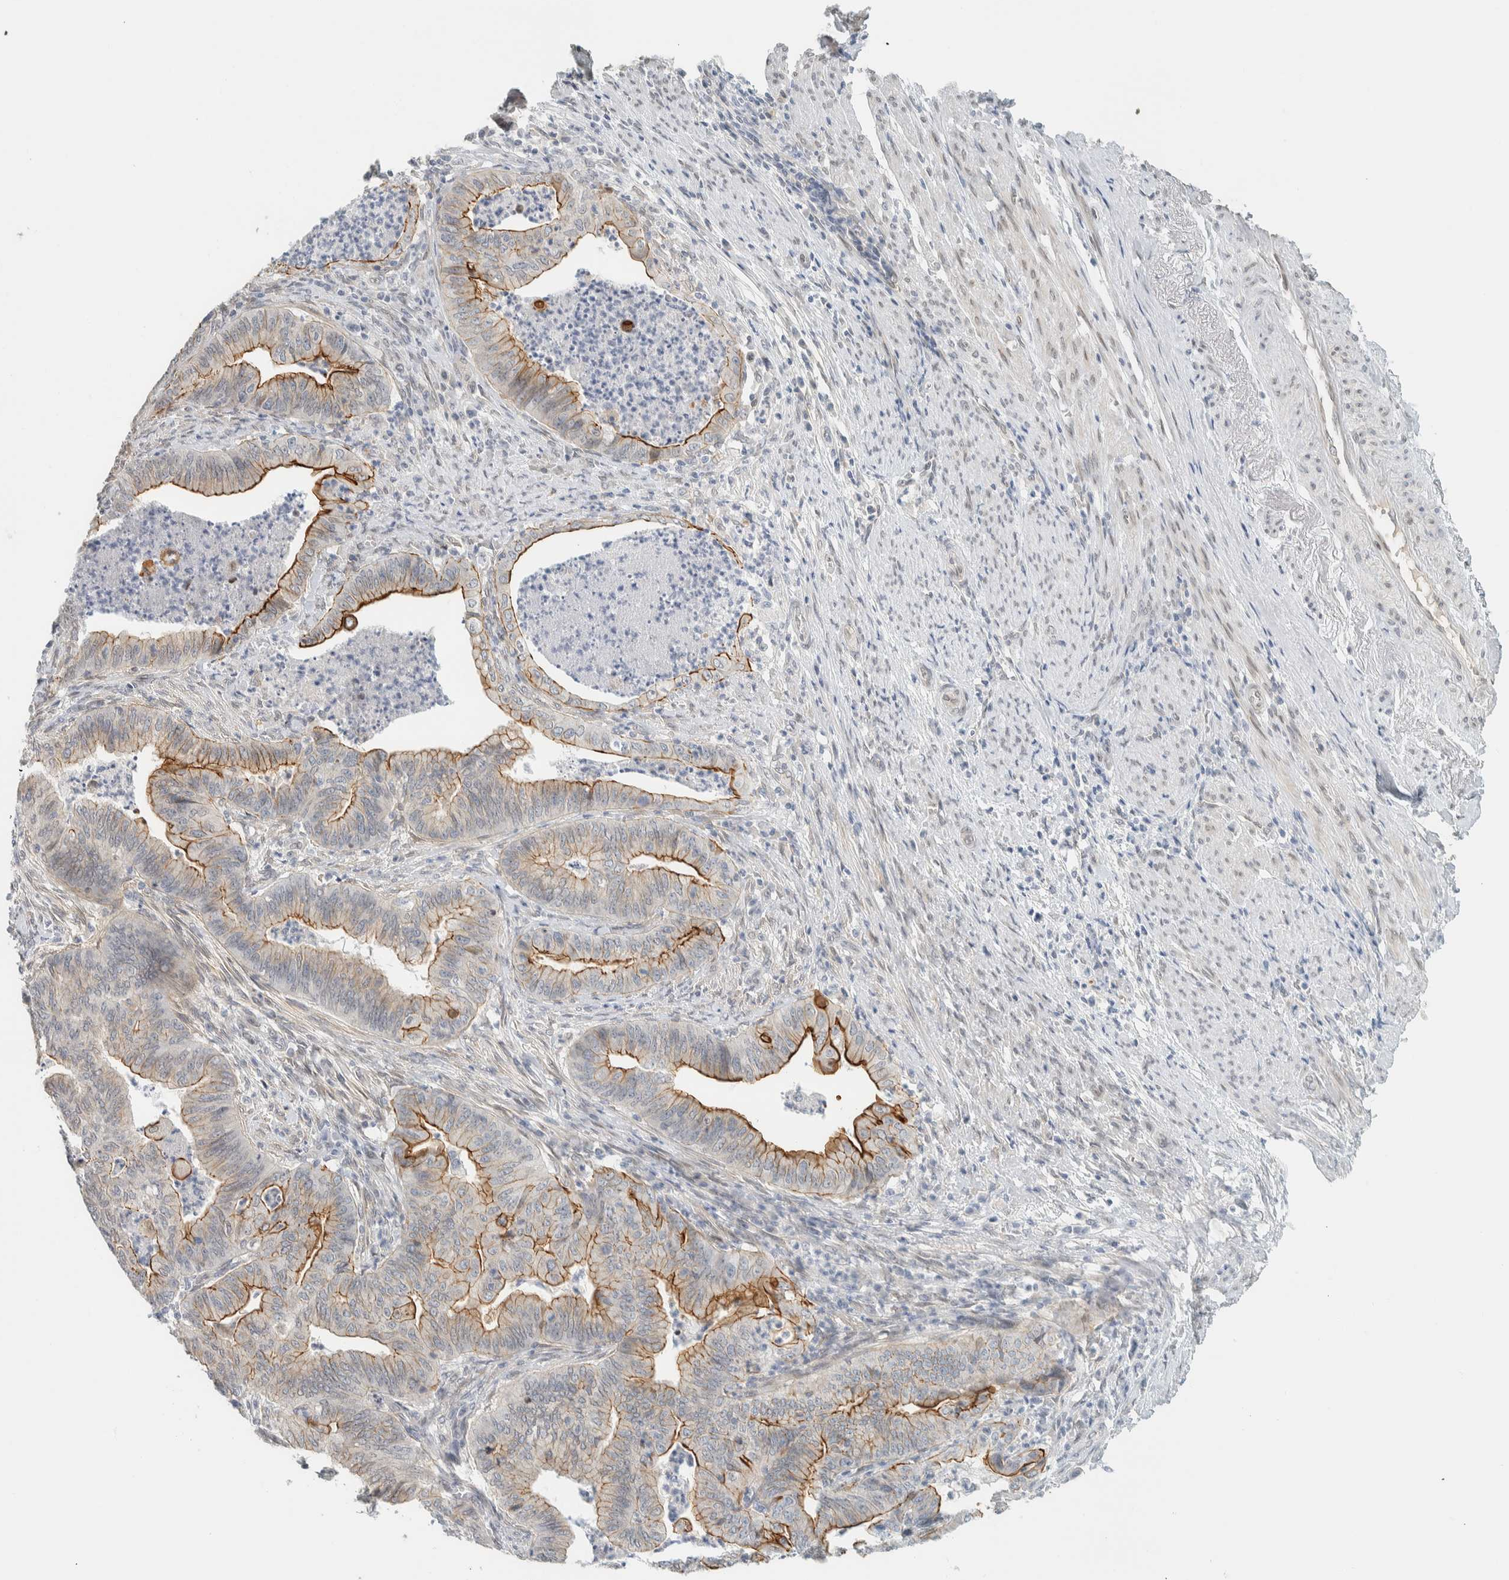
{"staining": {"intensity": "moderate", "quantity": "25%-75%", "location": "cytoplasmic/membranous"}, "tissue": "endometrial cancer", "cell_type": "Tumor cells", "image_type": "cancer", "snomed": [{"axis": "morphology", "description": "Polyp, NOS"}, {"axis": "morphology", "description": "Adenocarcinoma, NOS"}, {"axis": "morphology", "description": "Adenoma, NOS"}, {"axis": "topography", "description": "Endometrium"}], "caption": "DAB immunohistochemical staining of human endometrial cancer (polyp) demonstrates moderate cytoplasmic/membranous protein expression in approximately 25%-75% of tumor cells. (DAB (3,3'-diaminobenzidine) = brown stain, brightfield microscopy at high magnification).", "gene": "C1QTNF12", "patient": {"sex": "female", "age": 79}}